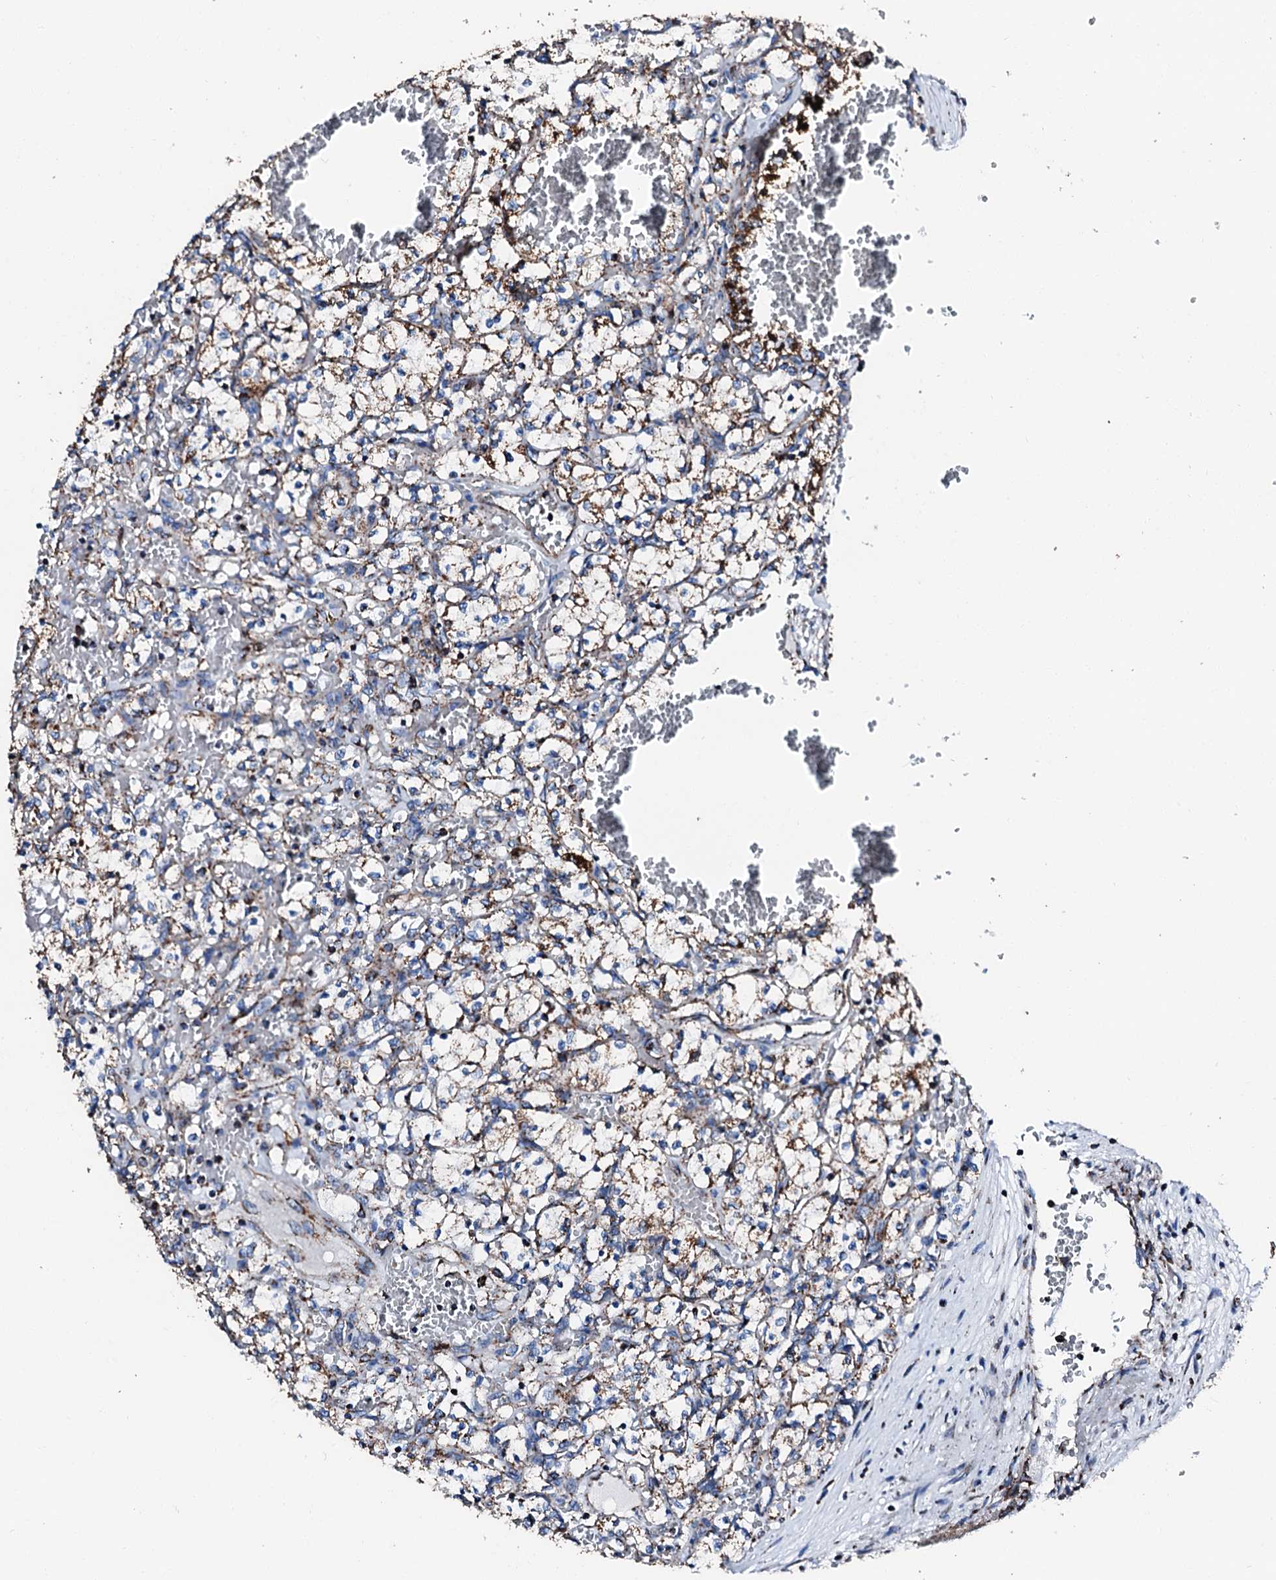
{"staining": {"intensity": "strong", "quantity": "25%-75%", "location": "cytoplasmic/membranous"}, "tissue": "renal cancer", "cell_type": "Tumor cells", "image_type": "cancer", "snomed": [{"axis": "morphology", "description": "Adenocarcinoma, NOS"}, {"axis": "topography", "description": "Kidney"}], "caption": "Immunohistochemistry (DAB (3,3'-diaminobenzidine)) staining of renal adenocarcinoma demonstrates strong cytoplasmic/membranous protein staining in about 25%-75% of tumor cells.", "gene": "HADH", "patient": {"sex": "female", "age": 69}}